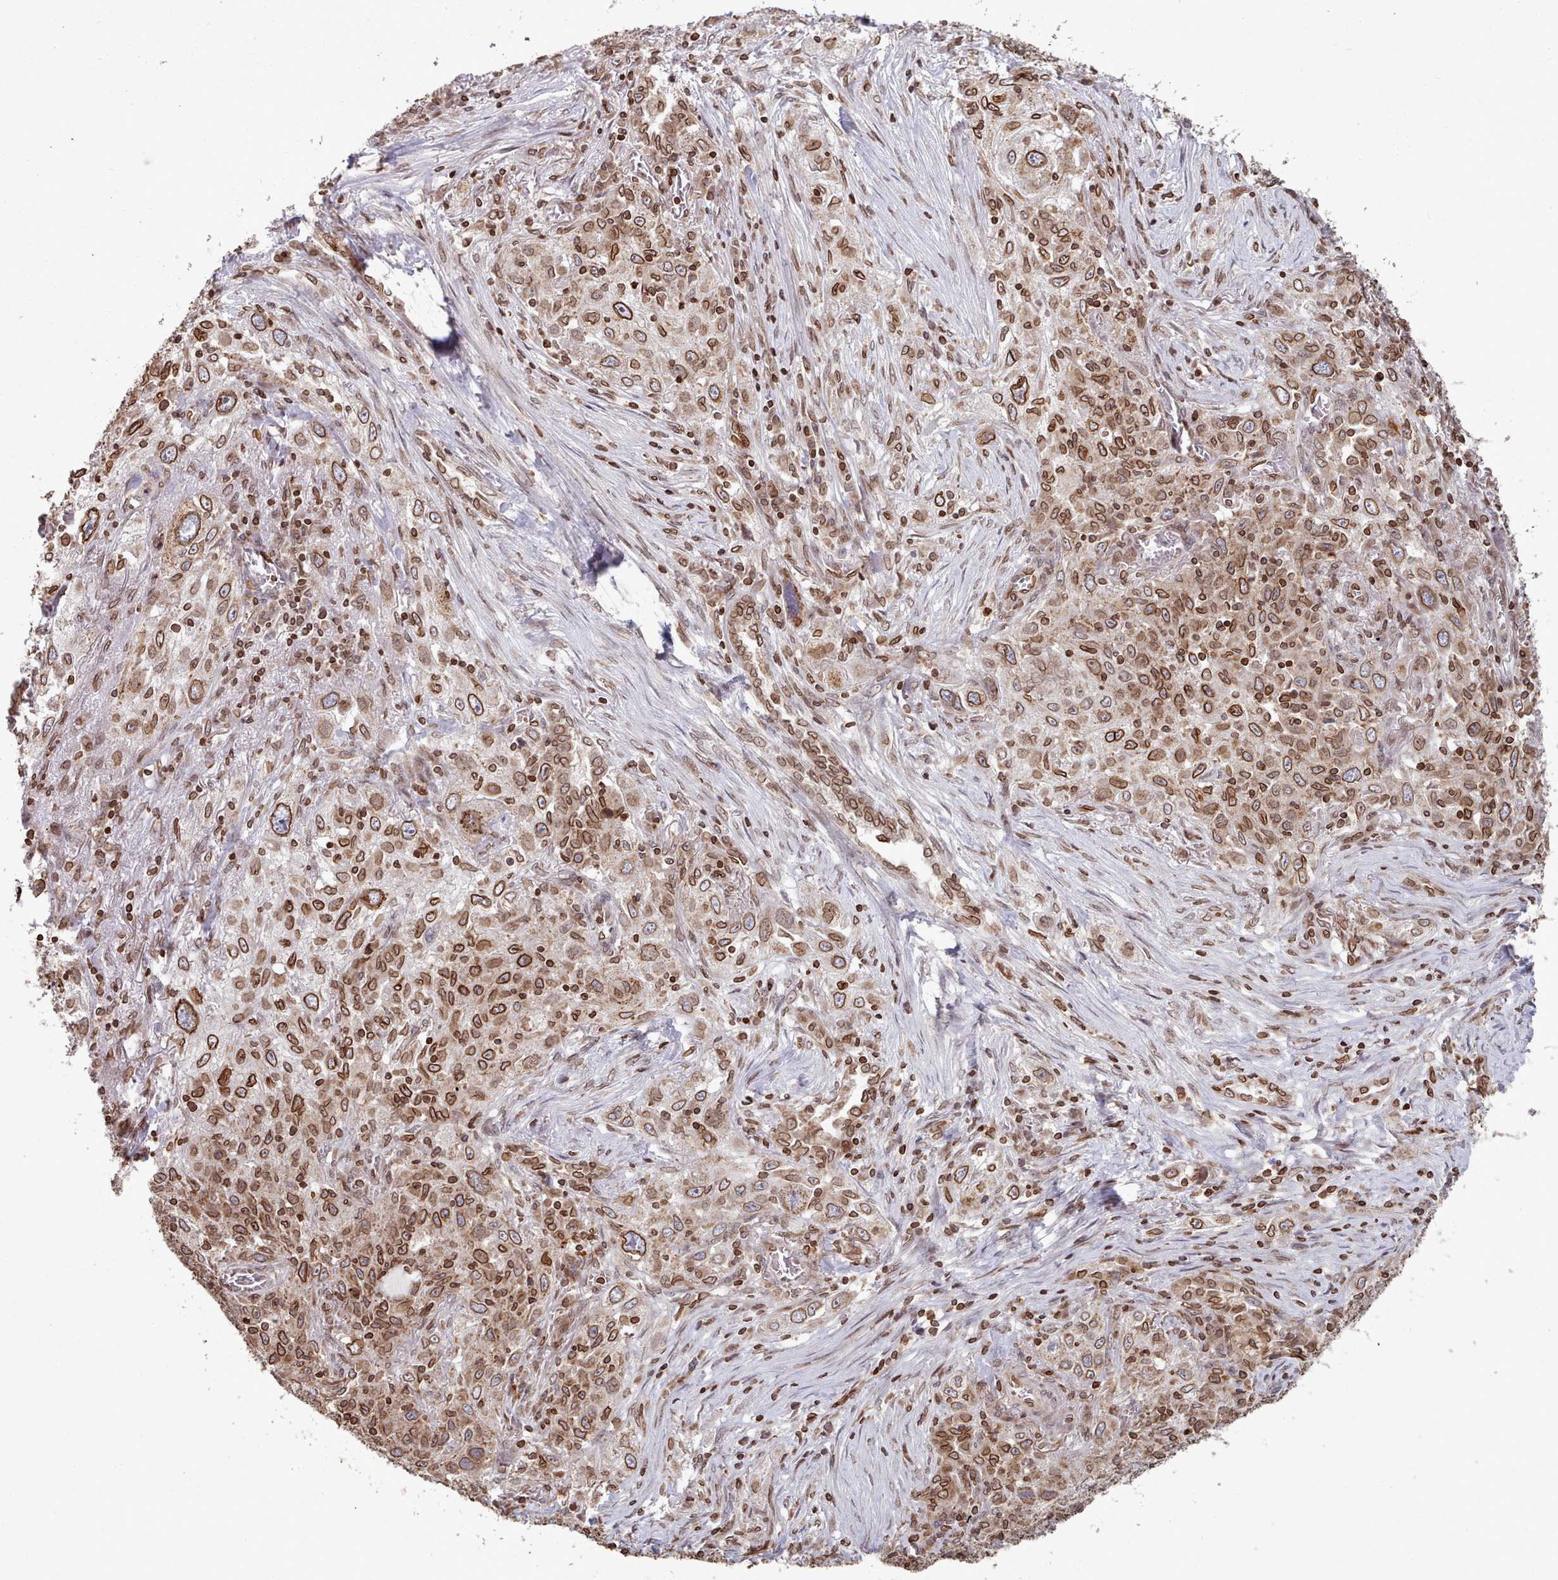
{"staining": {"intensity": "strong", "quantity": ">75%", "location": "cytoplasmic/membranous,nuclear"}, "tissue": "lung cancer", "cell_type": "Tumor cells", "image_type": "cancer", "snomed": [{"axis": "morphology", "description": "Squamous cell carcinoma, NOS"}, {"axis": "topography", "description": "Lung"}], "caption": "IHC of human squamous cell carcinoma (lung) displays high levels of strong cytoplasmic/membranous and nuclear positivity in about >75% of tumor cells.", "gene": "TOR1AIP1", "patient": {"sex": "female", "age": 69}}